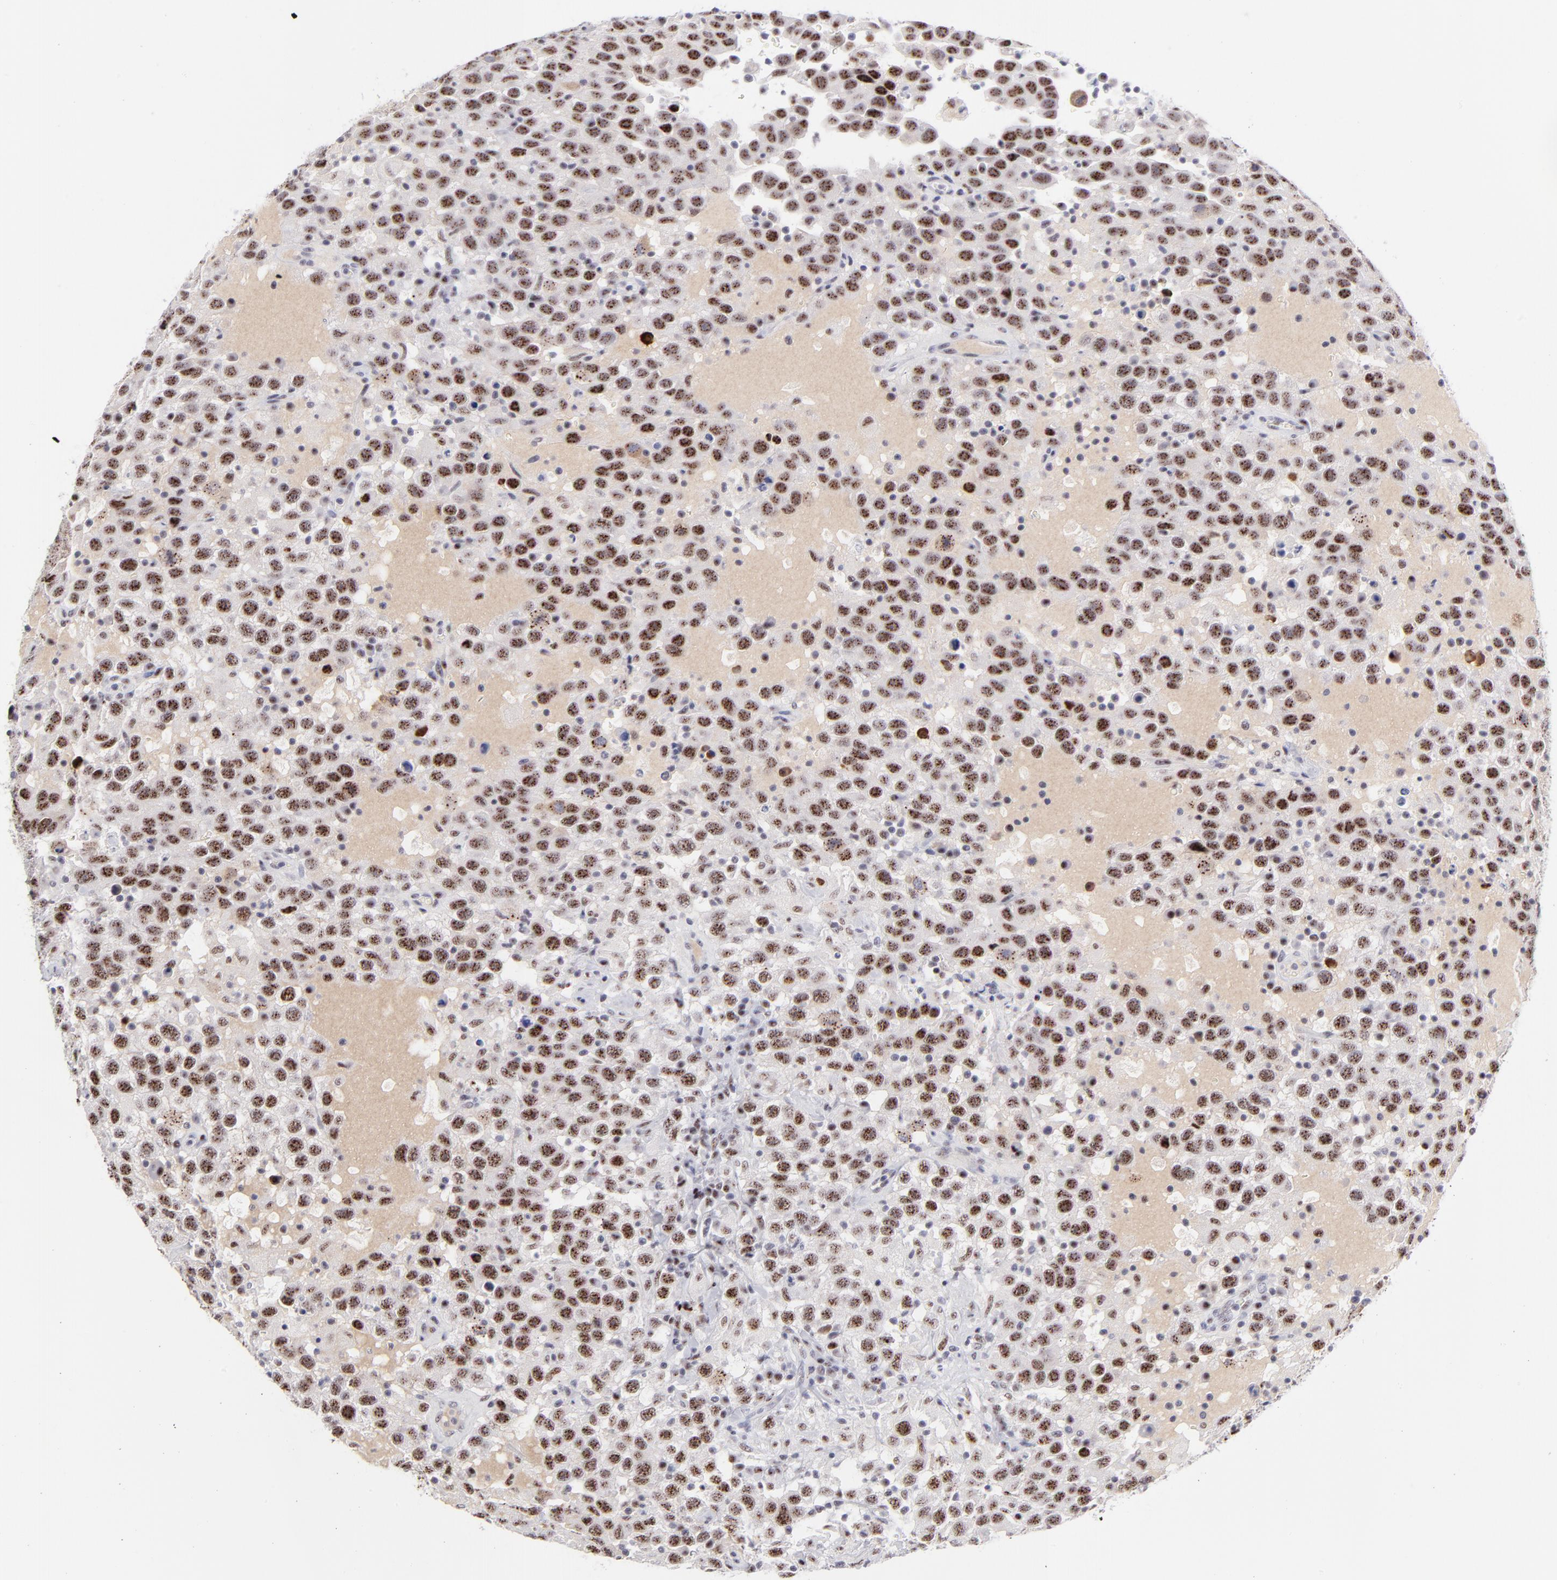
{"staining": {"intensity": "moderate", "quantity": ">75%", "location": "nuclear"}, "tissue": "testis cancer", "cell_type": "Tumor cells", "image_type": "cancer", "snomed": [{"axis": "morphology", "description": "Seminoma, NOS"}, {"axis": "topography", "description": "Testis"}], "caption": "Human testis cancer stained for a protein (brown) exhibits moderate nuclear positive positivity in about >75% of tumor cells.", "gene": "CDC25C", "patient": {"sex": "male", "age": 41}}